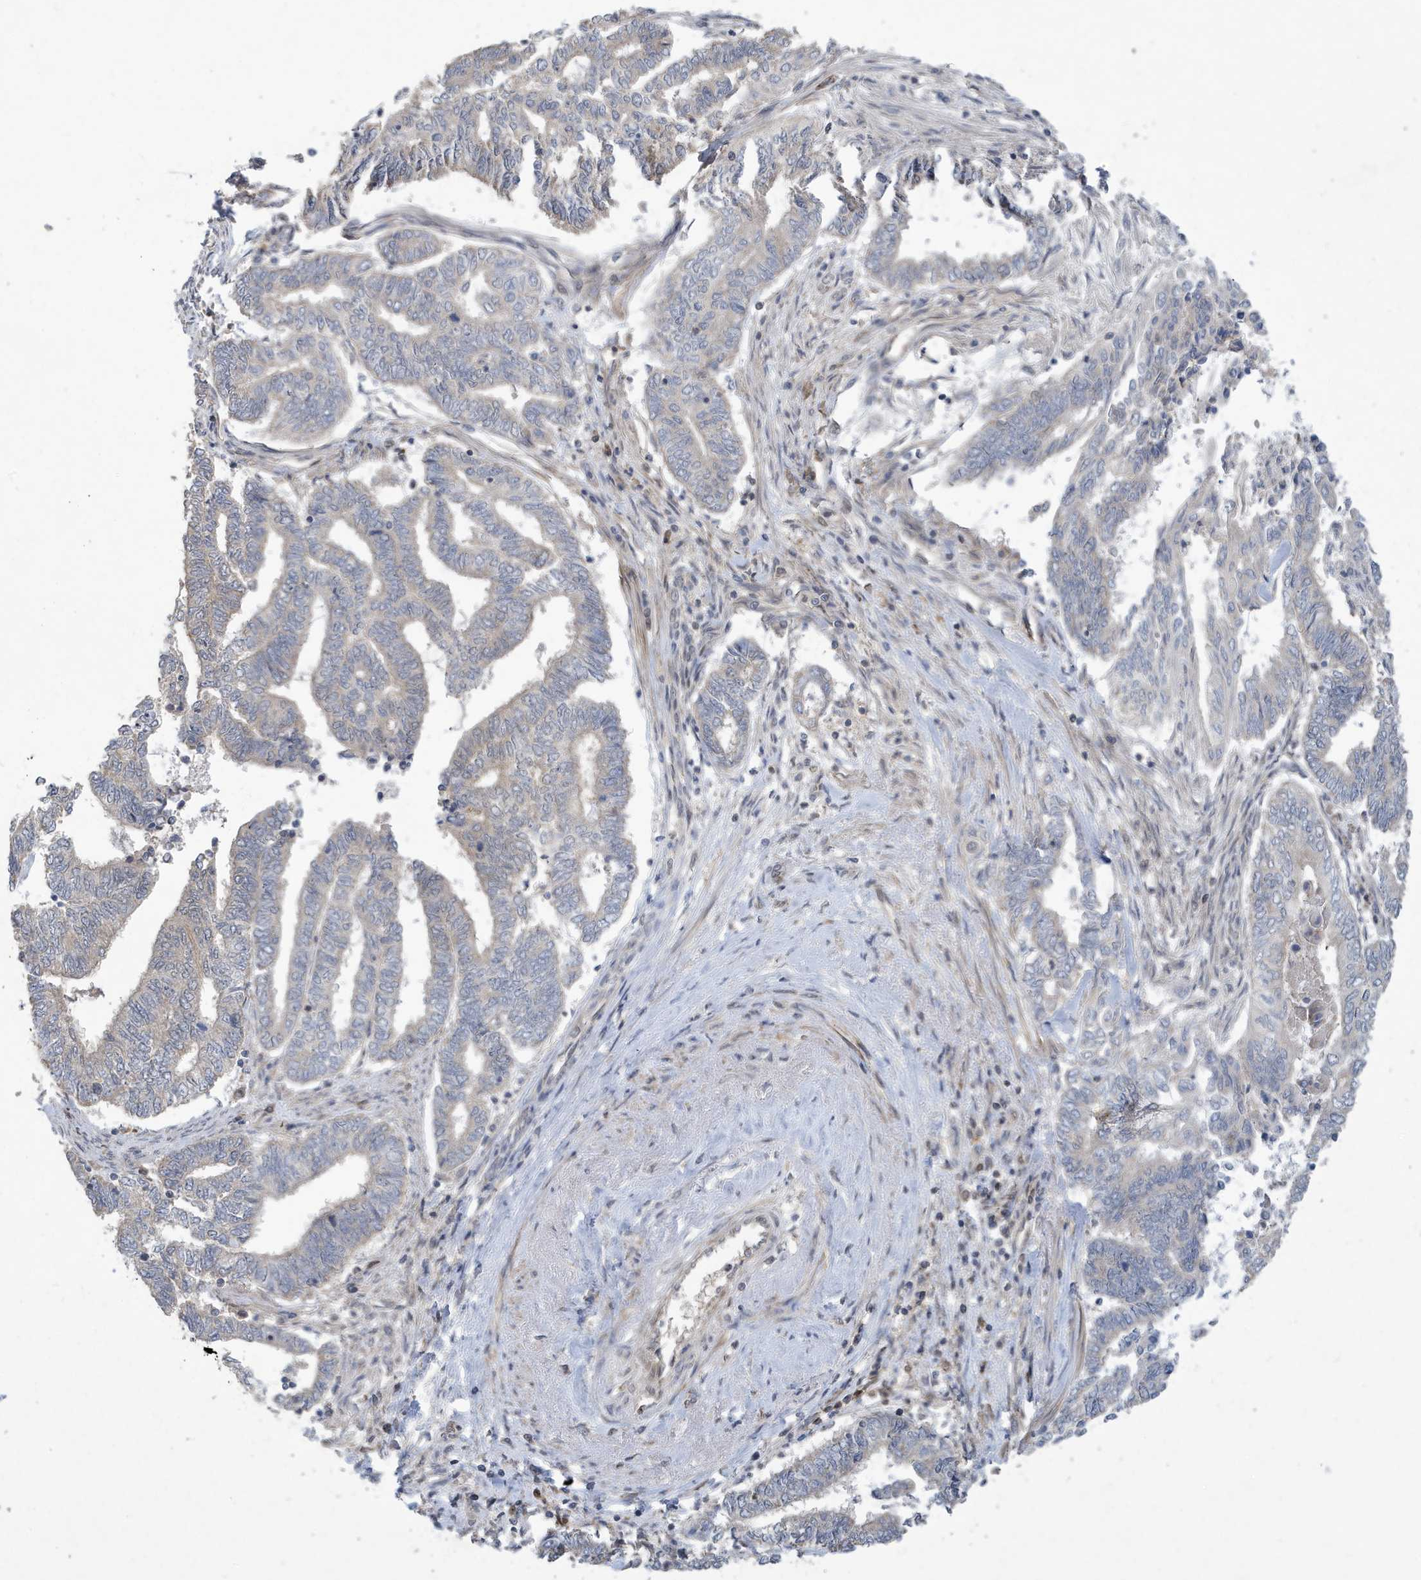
{"staining": {"intensity": "negative", "quantity": "none", "location": "none"}, "tissue": "endometrial cancer", "cell_type": "Tumor cells", "image_type": "cancer", "snomed": [{"axis": "morphology", "description": "Adenocarcinoma, NOS"}, {"axis": "topography", "description": "Uterus"}, {"axis": "topography", "description": "Endometrium"}], "caption": "Adenocarcinoma (endometrial) was stained to show a protein in brown. There is no significant staining in tumor cells.", "gene": "NCOA7", "patient": {"sex": "female", "age": 70}}